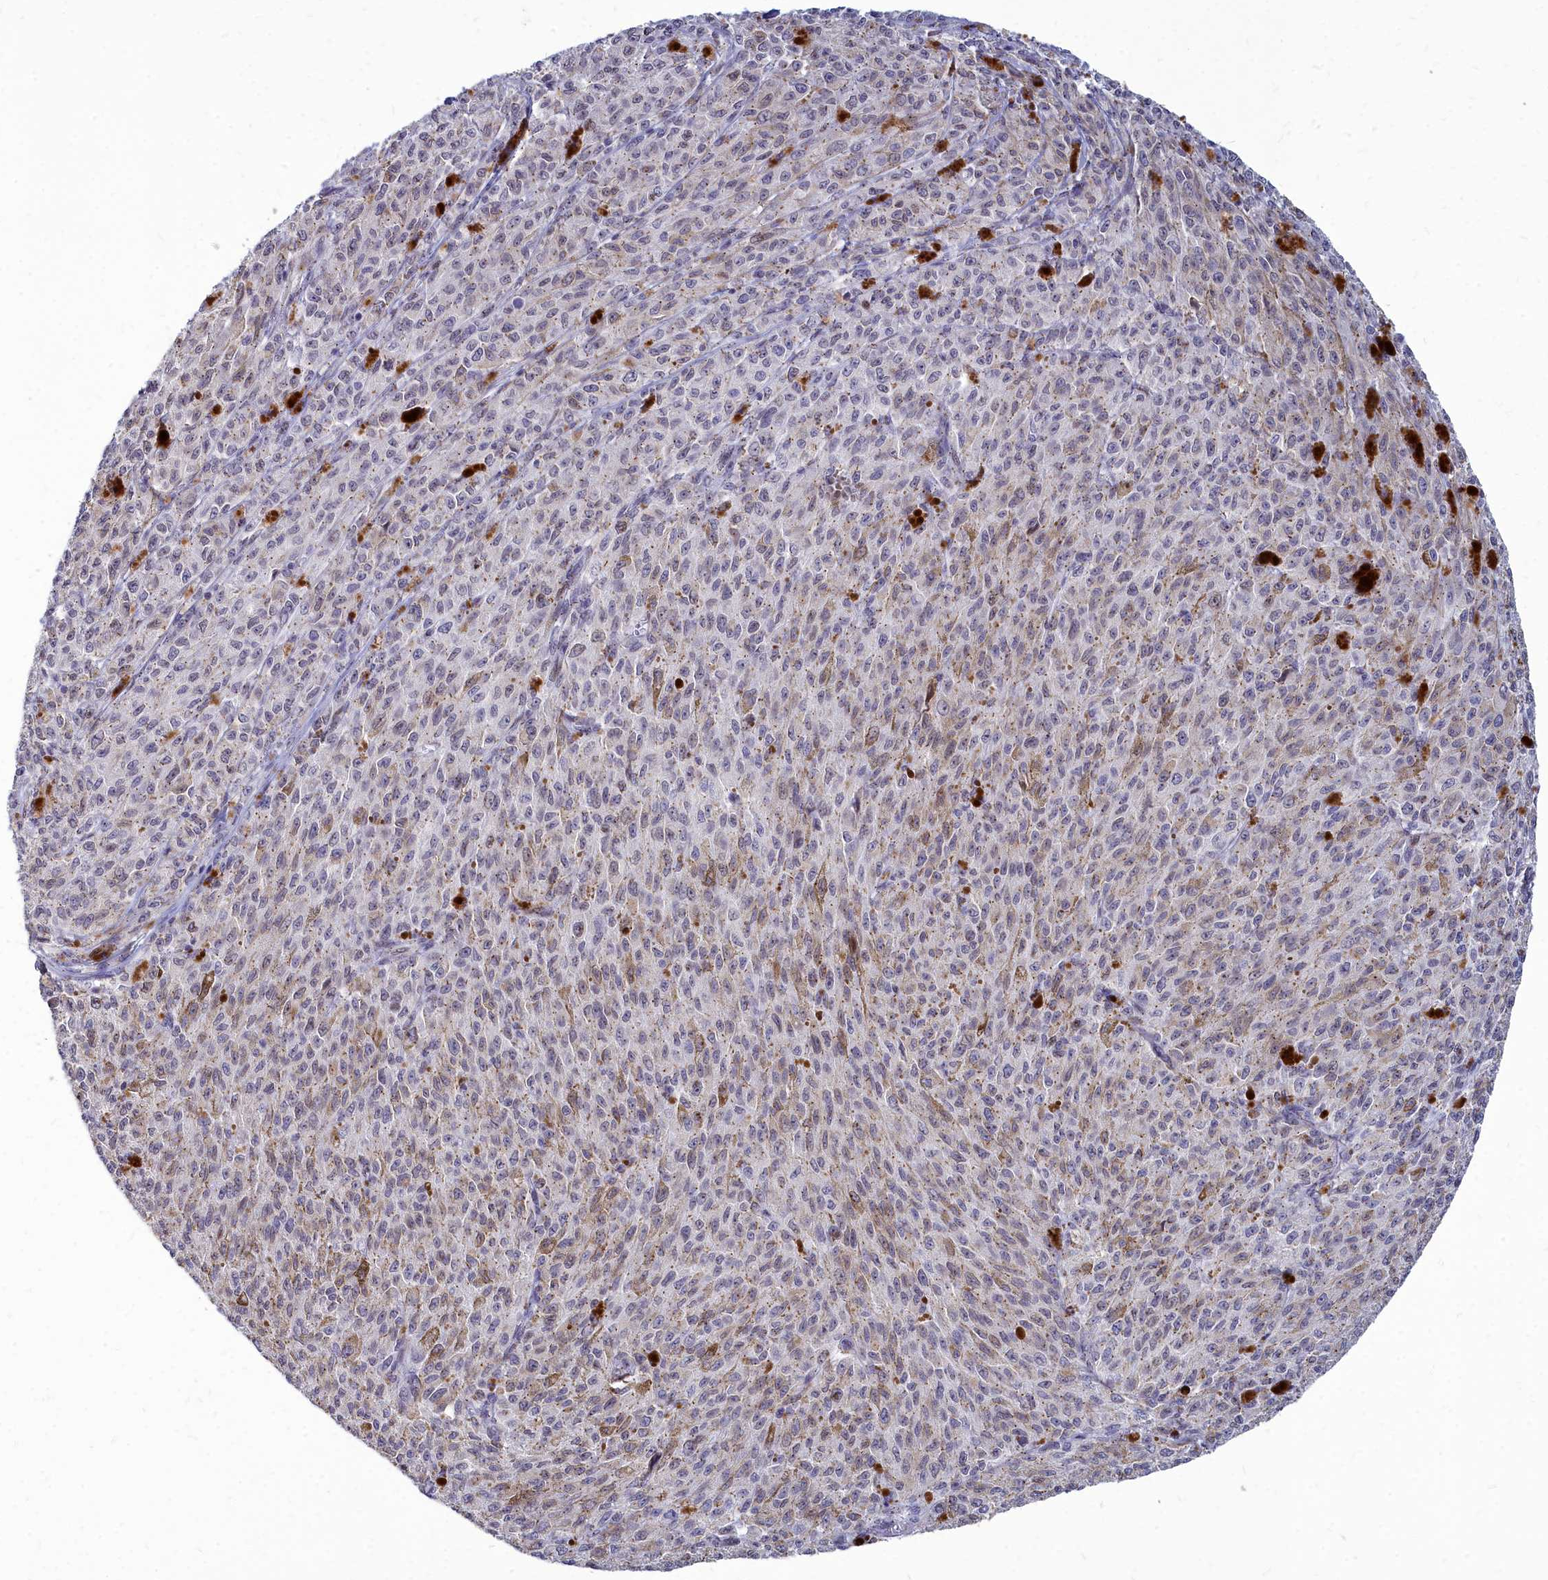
{"staining": {"intensity": "weak", "quantity": "25%-75%", "location": "cytoplasmic/membranous,nuclear"}, "tissue": "melanoma", "cell_type": "Tumor cells", "image_type": "cancer", "snomed": [{"axis": "morphology", "description": "Malignant melanoma, NOS"}, {"axis": "topography", "description": "Skin"}], "caption": "Malignant melanoma stained with IHC demonstrates weak cytoplasmic/membranous and nuclear expression in approximately 25%-75% of tumor cells.", "gene": "NOXA1", "patient": {"sex": "female", "age": 52}}